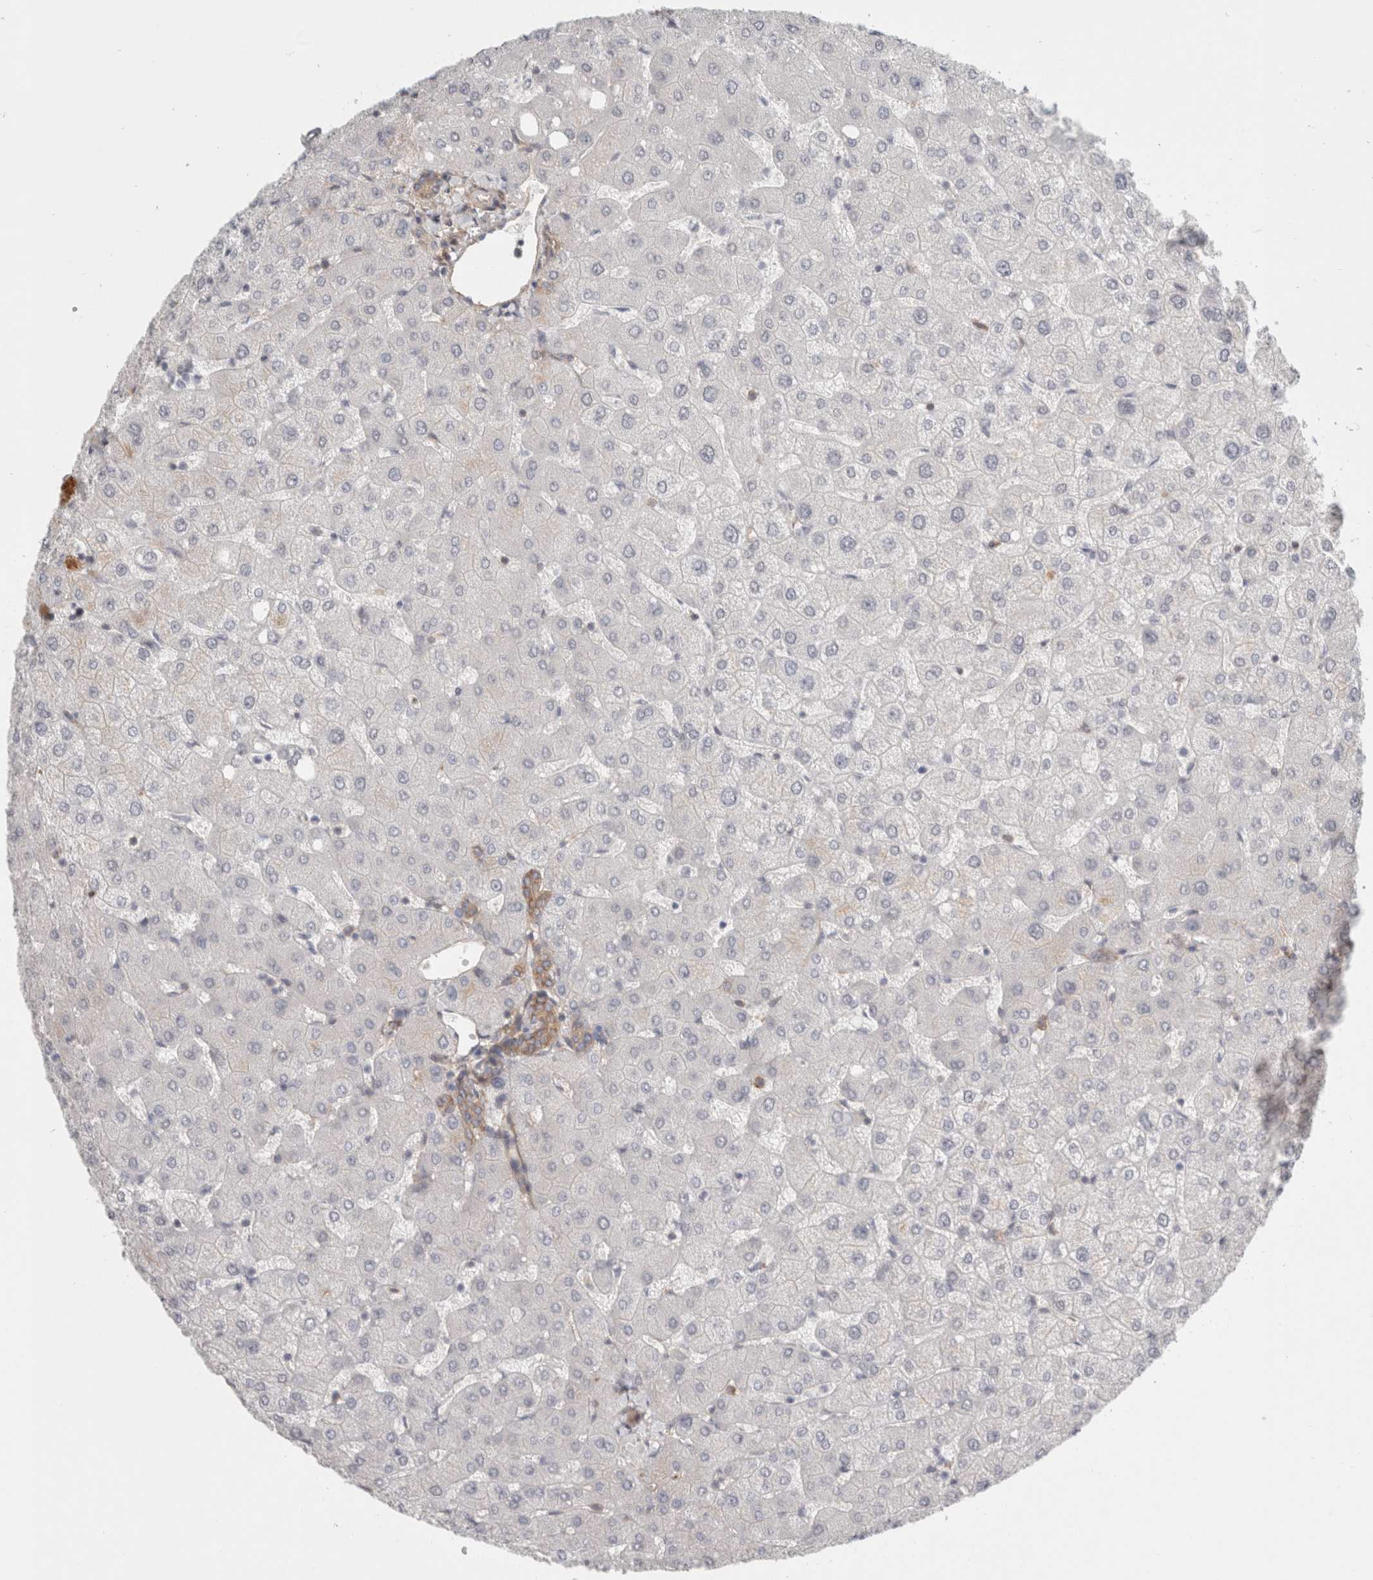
{"staining": {"intensity": "weak", "quantity": ">75%", "location": "cytoplasmic/membranous"}, "tissue": "liver", "cell_type": "Cholangiocytes", "image_type": "normal", "snomed": [{"axis": "morphology", "description": "Normal tissue, NOS"}, {"axis": "topography", "description": "Liver"}], "caption": "Liver stained for a protein demonstrates weak cytoplasmic/membranous positivity in cholangiocytes. (Stains: DAB in brown, nuclei in blue, Microscopy: brightfield microscopy at high magnification).", "gene": "RASAL2", "patient": {"sex": "female", "age": 54}}